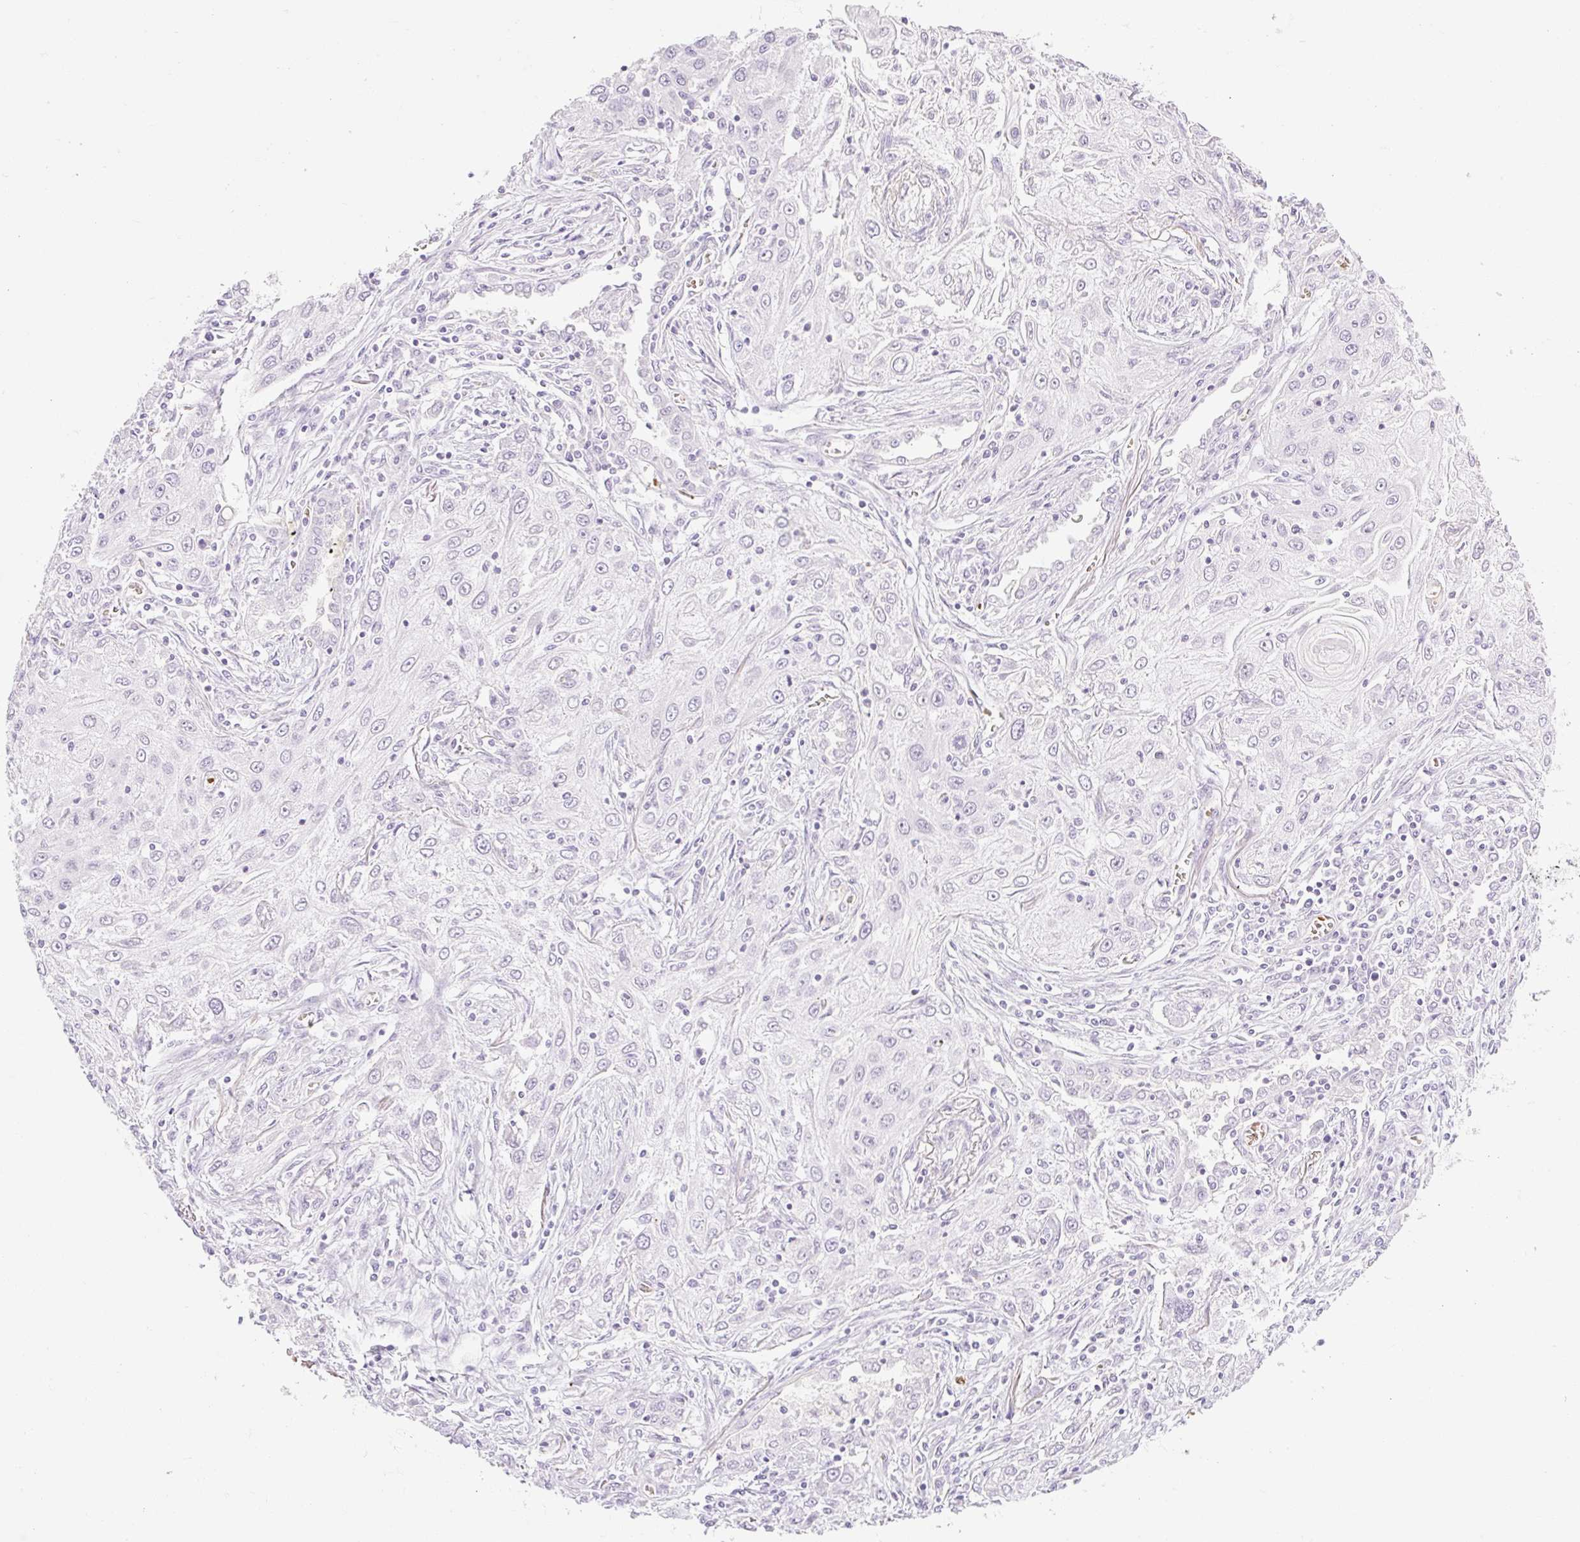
{"staining": {"intensity": "negative", "quantity": "none", "location": "none"}, "tissue": "lung cancer", "cell_type": "Tumor cells", "image_type": "cancer", "snomed": [{"axis": "morphology", "description": "Squamous cell carcinoma, NOS"}, {"axis": "topography", "description": "Lung"}], "caption": "Image shows no significant protein expression in tumor cells of lung squamous cell carcinoma.", "gene": "TAF1L", "patient": {"sex": "female", "age": 69}}